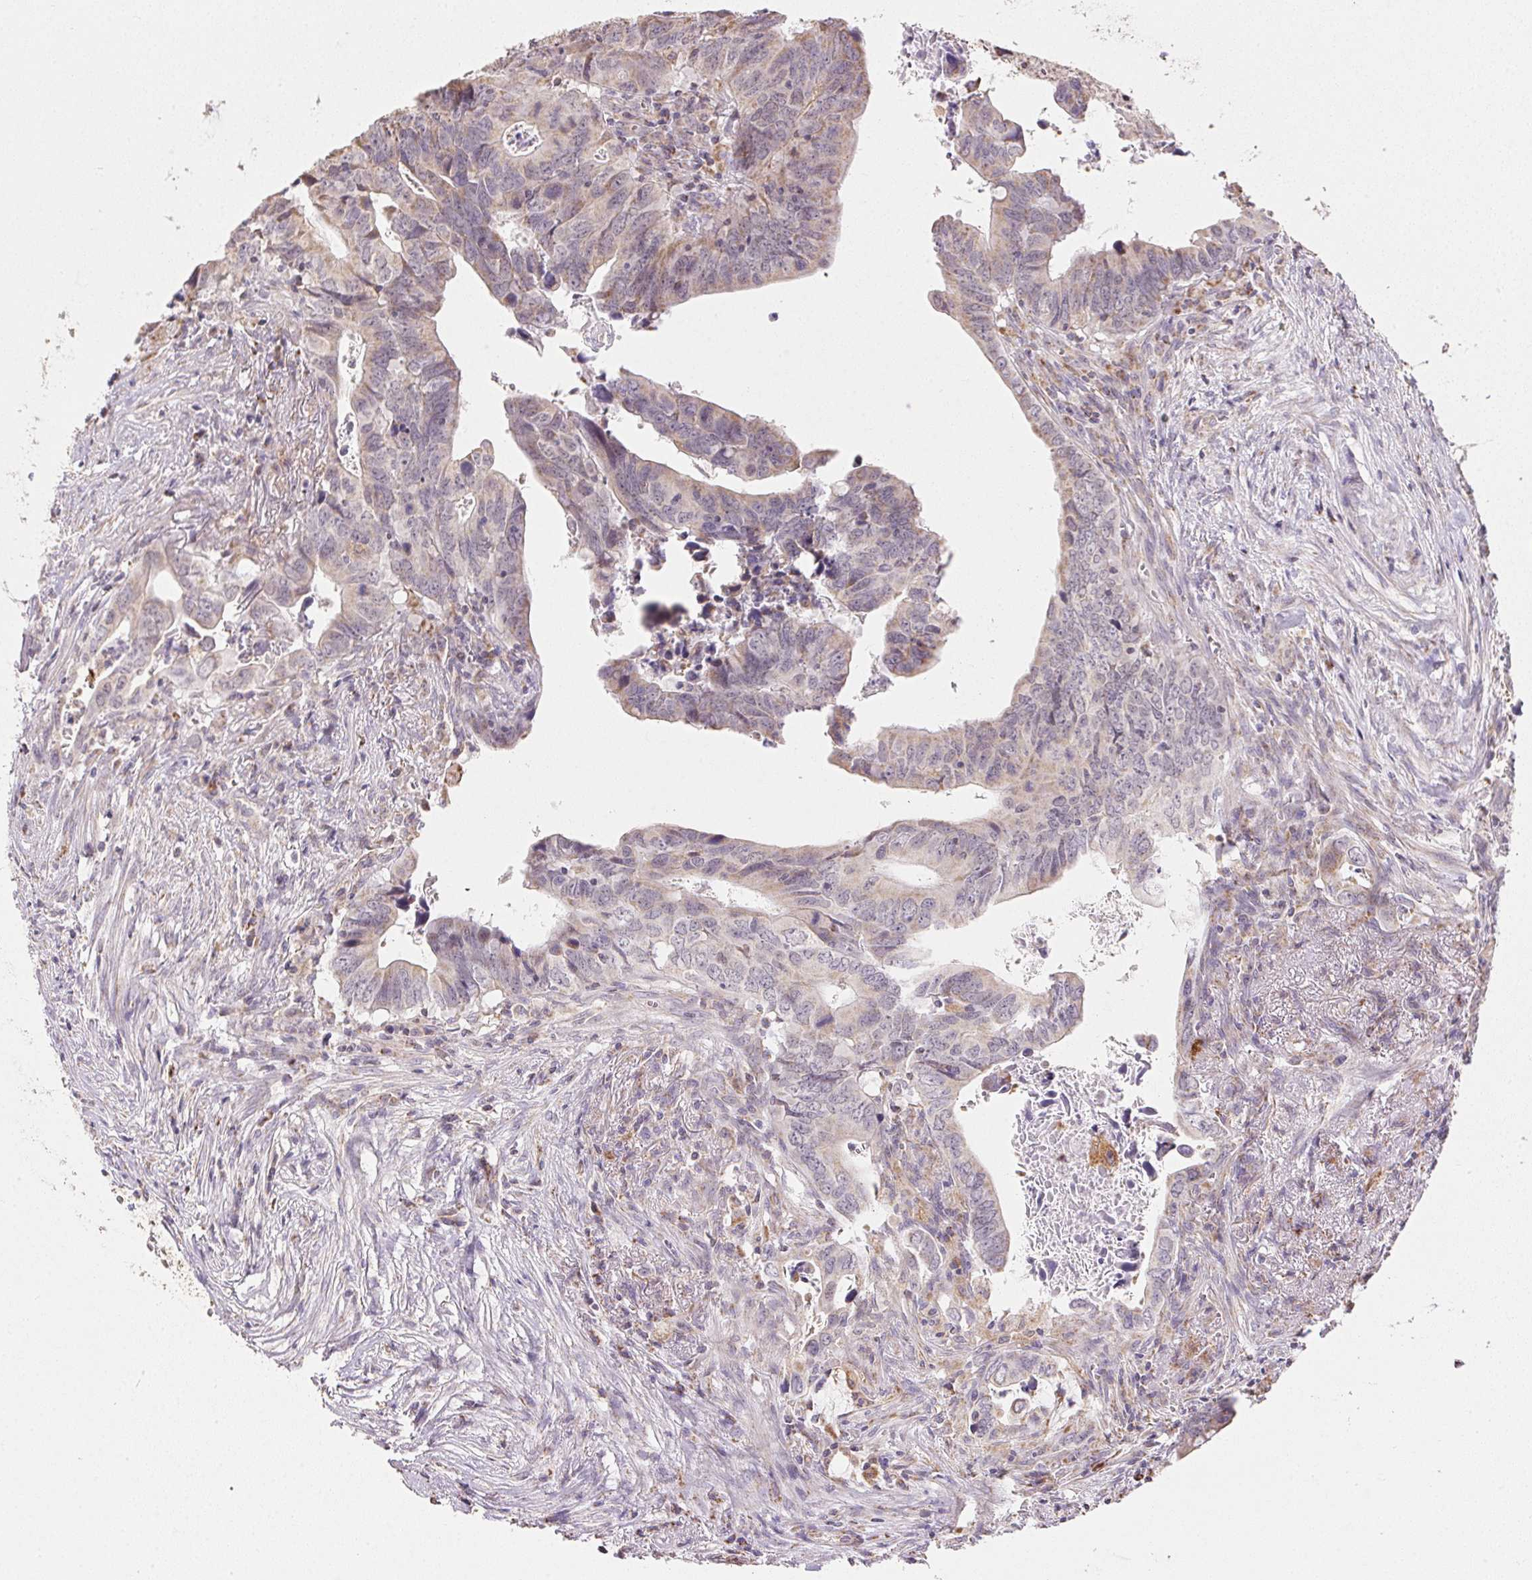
{"staining": {"intensity": "moderate", "quantity": "25%-75%", "location": "cytoplasmic/membranous"}, "tissue": "colorectal cancer", "cell_type": "Tumor cells", "image_type": "cancer", "snomed": [{"axis": "morphology", "description": "Adenocarcinoma, NOS"}, {"axis": "topography", "description": "Colon"}], "caption": "Immunohistochemistry (IHC) image of human colorectal cancer stained for a protein (brown), which shows medium levels of moderate cytoplasmic/membranous expression in about 25%-75% of tumor cells.", "gene": "MAPK11", "patient": {"sex": "female", "age": 82}}